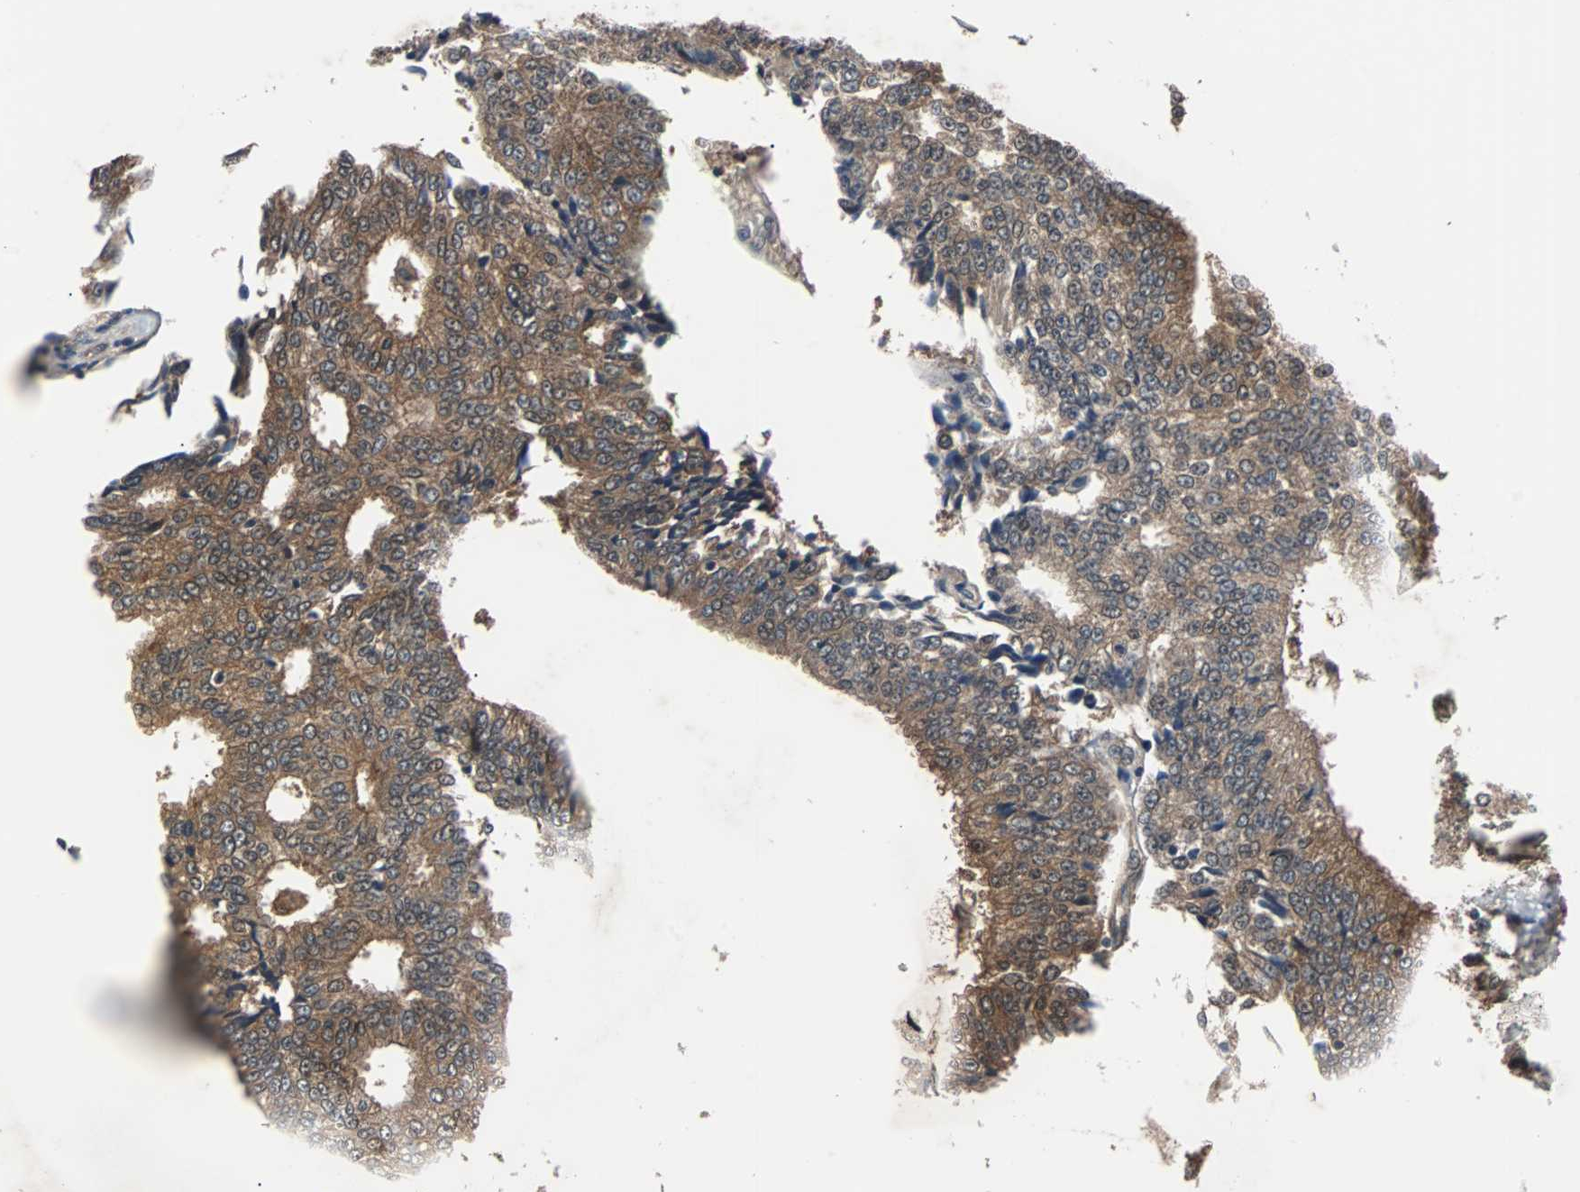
{"staining": {"intensity": "moderate", "quantity": ">75%", "location": "cytoplasmic/membranous"}, "tissue": "prostate cancer", "cell_type": "Tumor cells", "image_type": "cancer", "snomed": [{"axis": "morphology", "description": "Adenocarcinoma, High grade"}, {"axis": "topography", "description": "Prostate"}], "caption": "Human prostate cancer stained with a brown dye exhibits moderate cytoplasmic/membranous positive expression in about >75% of tumor cells.", "gene": "PAK1", "patient": {"sex": "male", "age": 55}}